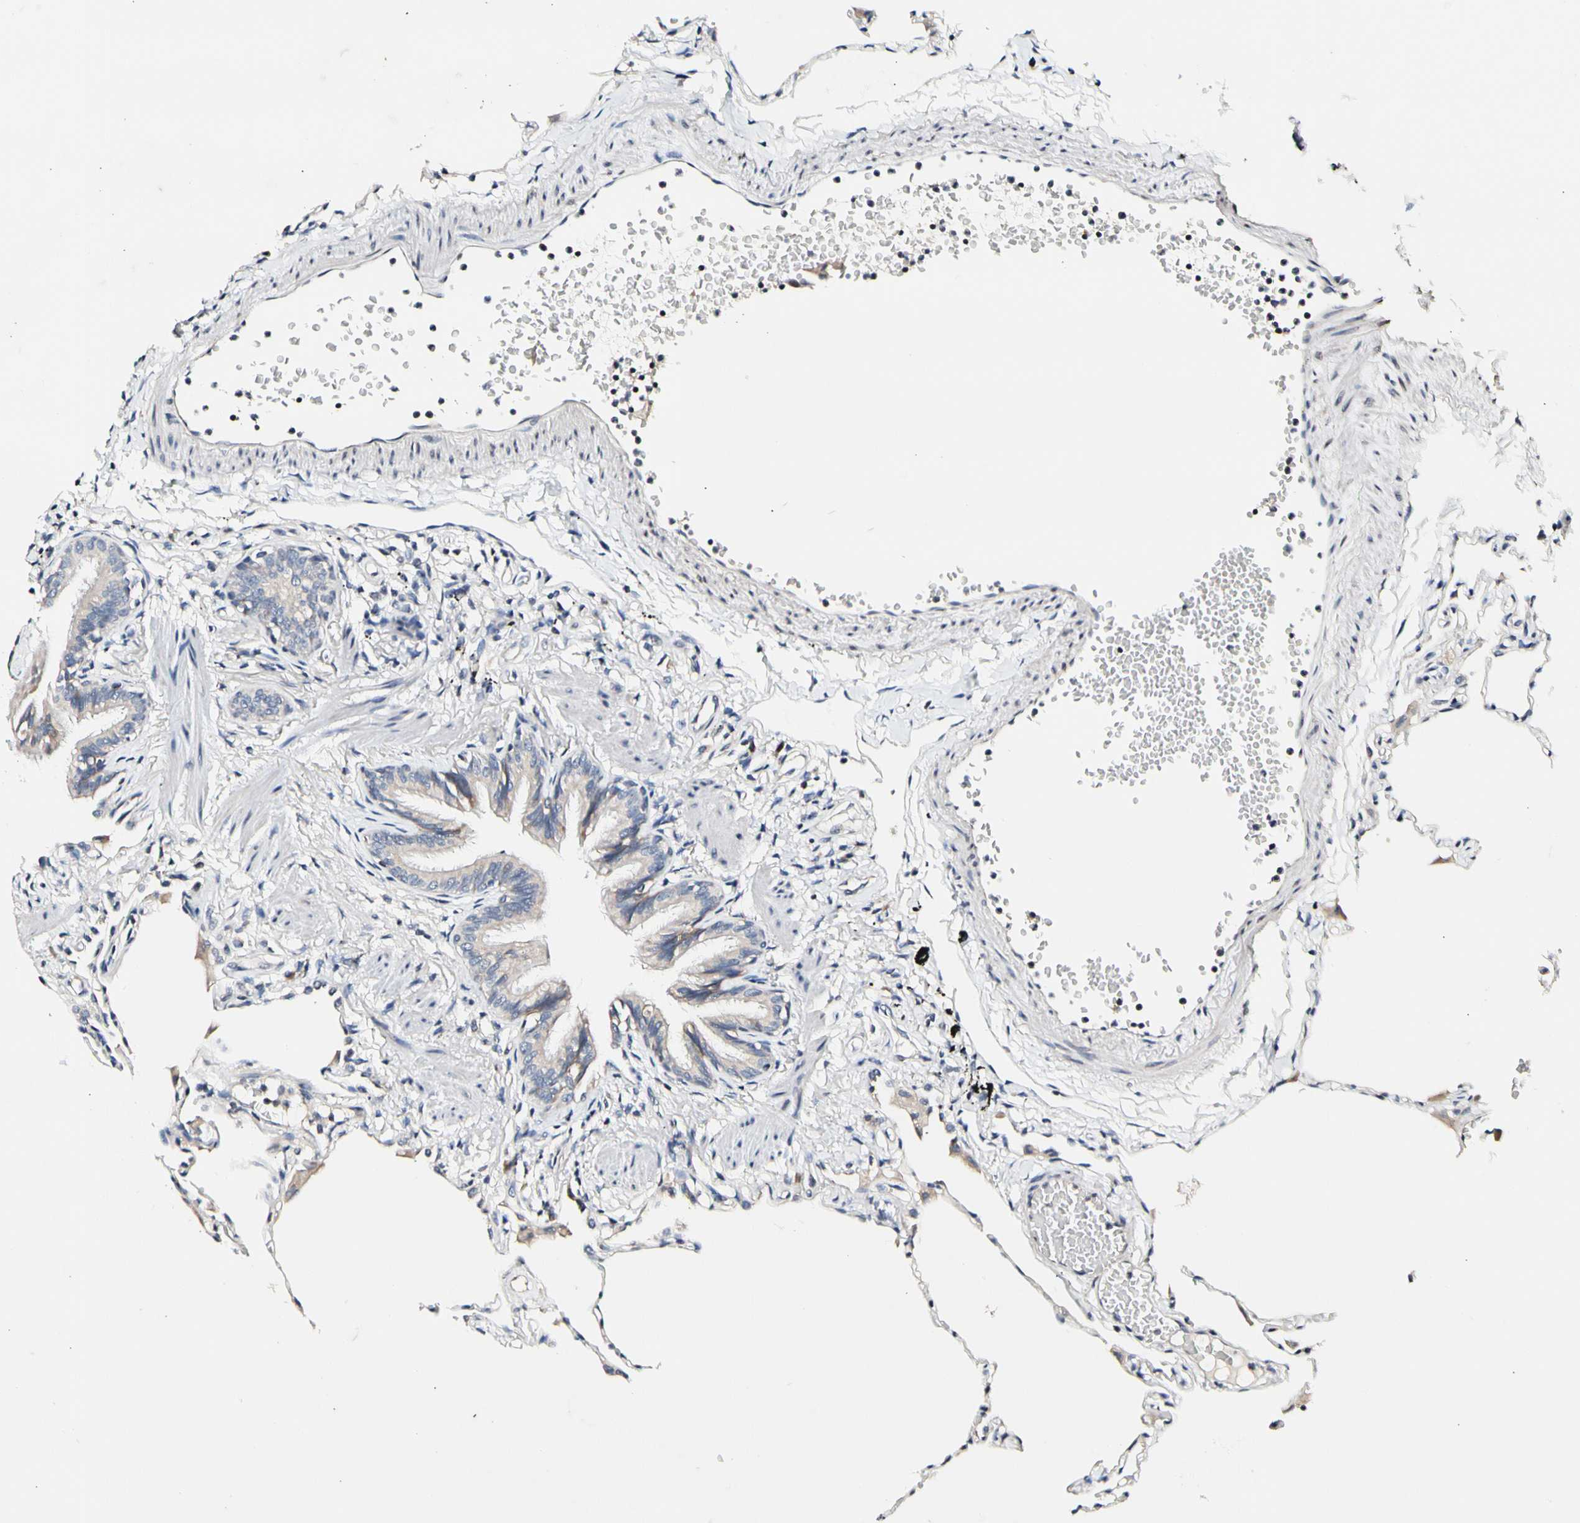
{"staining": {"intensity": "negative", "quantity": "none", "location": "none"}, "tissue": "lung", "cell_type": "Alveolar cells", "image_type": "normal", "snomed": [{"axis": "morphology", "description": "Normal tissue, NOS"}, {"axis": "topography", "description": "Lung"}], "caption": "IHC histopathology image of benign human lung stained for a protein (brown), which exhibits no expression in alveolar cells. (IHC, brightfield microscopy, high magnification).", "gene": "SOX30", "patient": {"sex": "female", "age": 49}}